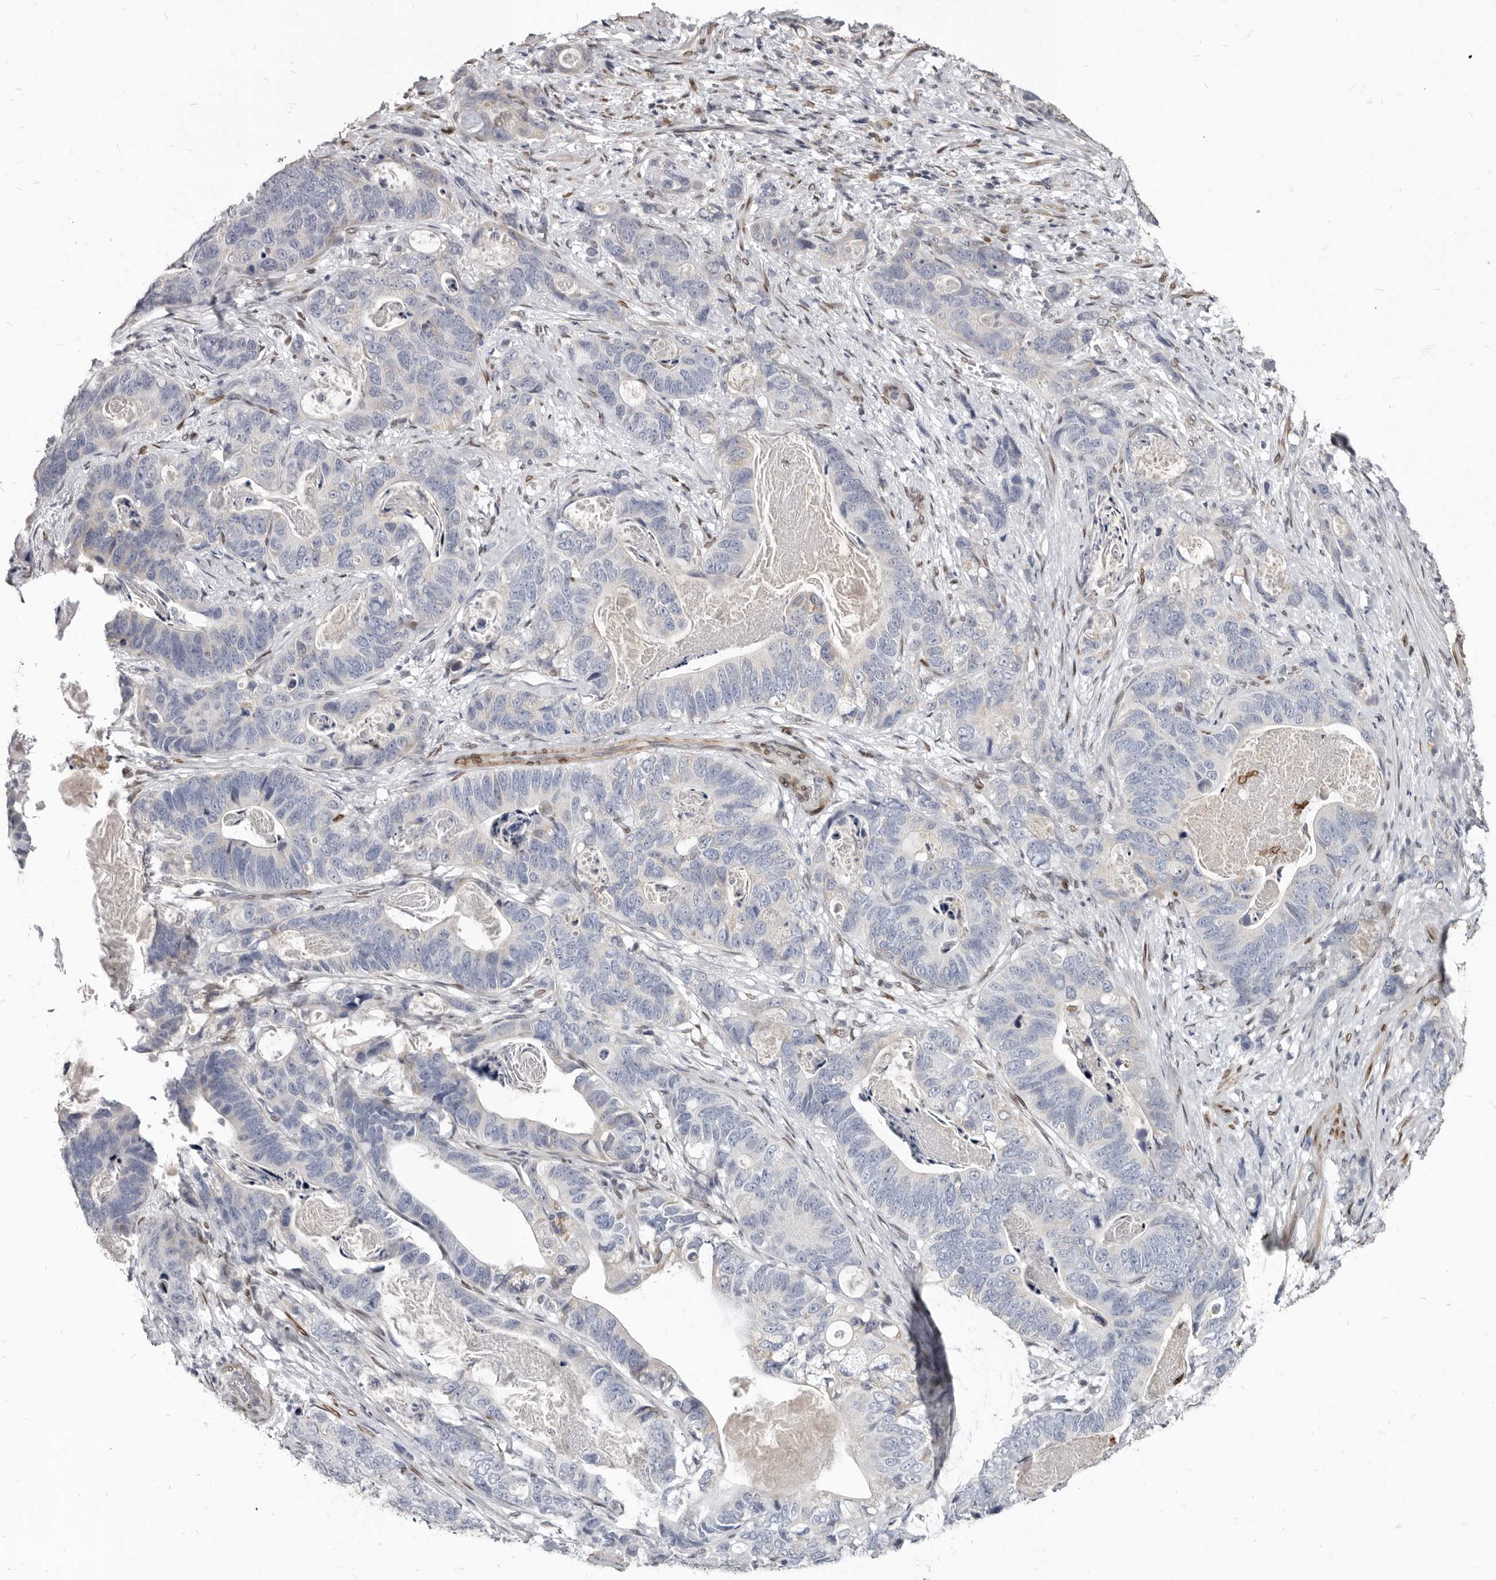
{"staining": {"intensity": "negative", "quantity": "none", "location": "none"}, "tissue": "stomach cancer", "cell_type": "Tumor cells", "image_type": "cancer", "snomed": [{"axis": "morphology", "description": "Normal tissue, NOS"}, {"axis": "morphology", "description": "Adenocarcinoma, NOS"}, {"axis": "topography", "description": "Stomach"}], "caption": "The micrograph reveals no significant staining in tumor cells of adenocarcinoma (stomach).", "gene": "MRGPRF", "patient": {"sex": "female", "age": 89}}